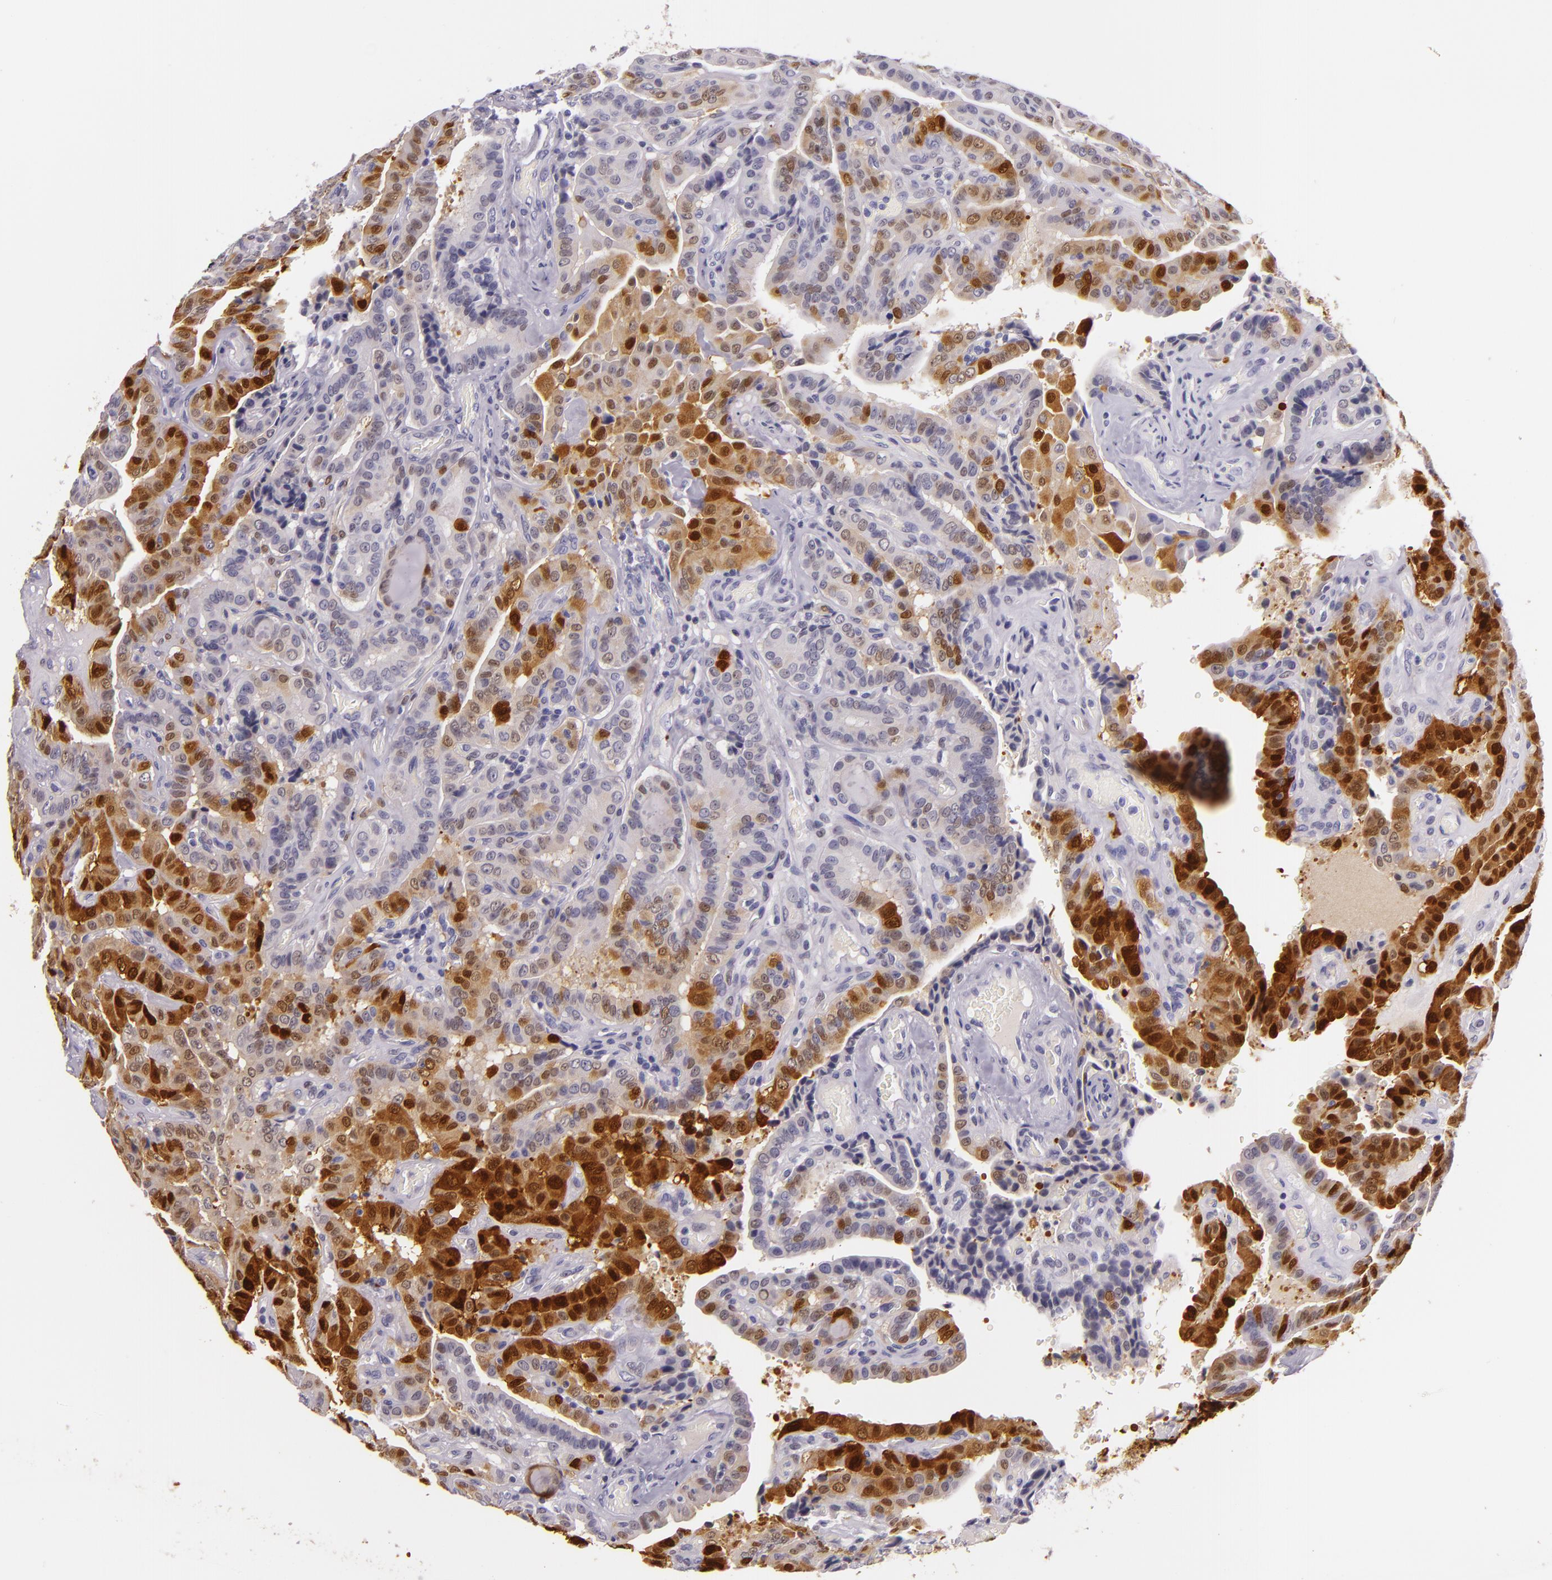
{"staining": {"intensity": "moderate", "quantity": "<25%", "location": "cytoplasmic/membranous,nuclear"}, "tissue": "thyroid cancer", "cell_type": "Tumor cells", "image_type": "cancer", "snomed": [{"axis": "morphology", "description": "Papillary adenocarcinoma, NOS"}, {"axis": "topography", "description": "Thyroid gland"}], "caption": "Tumor cells show low levels of moderate cytoplasmic/membranous and nuclear positivity in about <25% of cells in human papillary adenocarcinoma (thyroid). Nuclei are stained in blue.", "gene": "MT1A", "patient": {"sex": "male", "age": 87}}